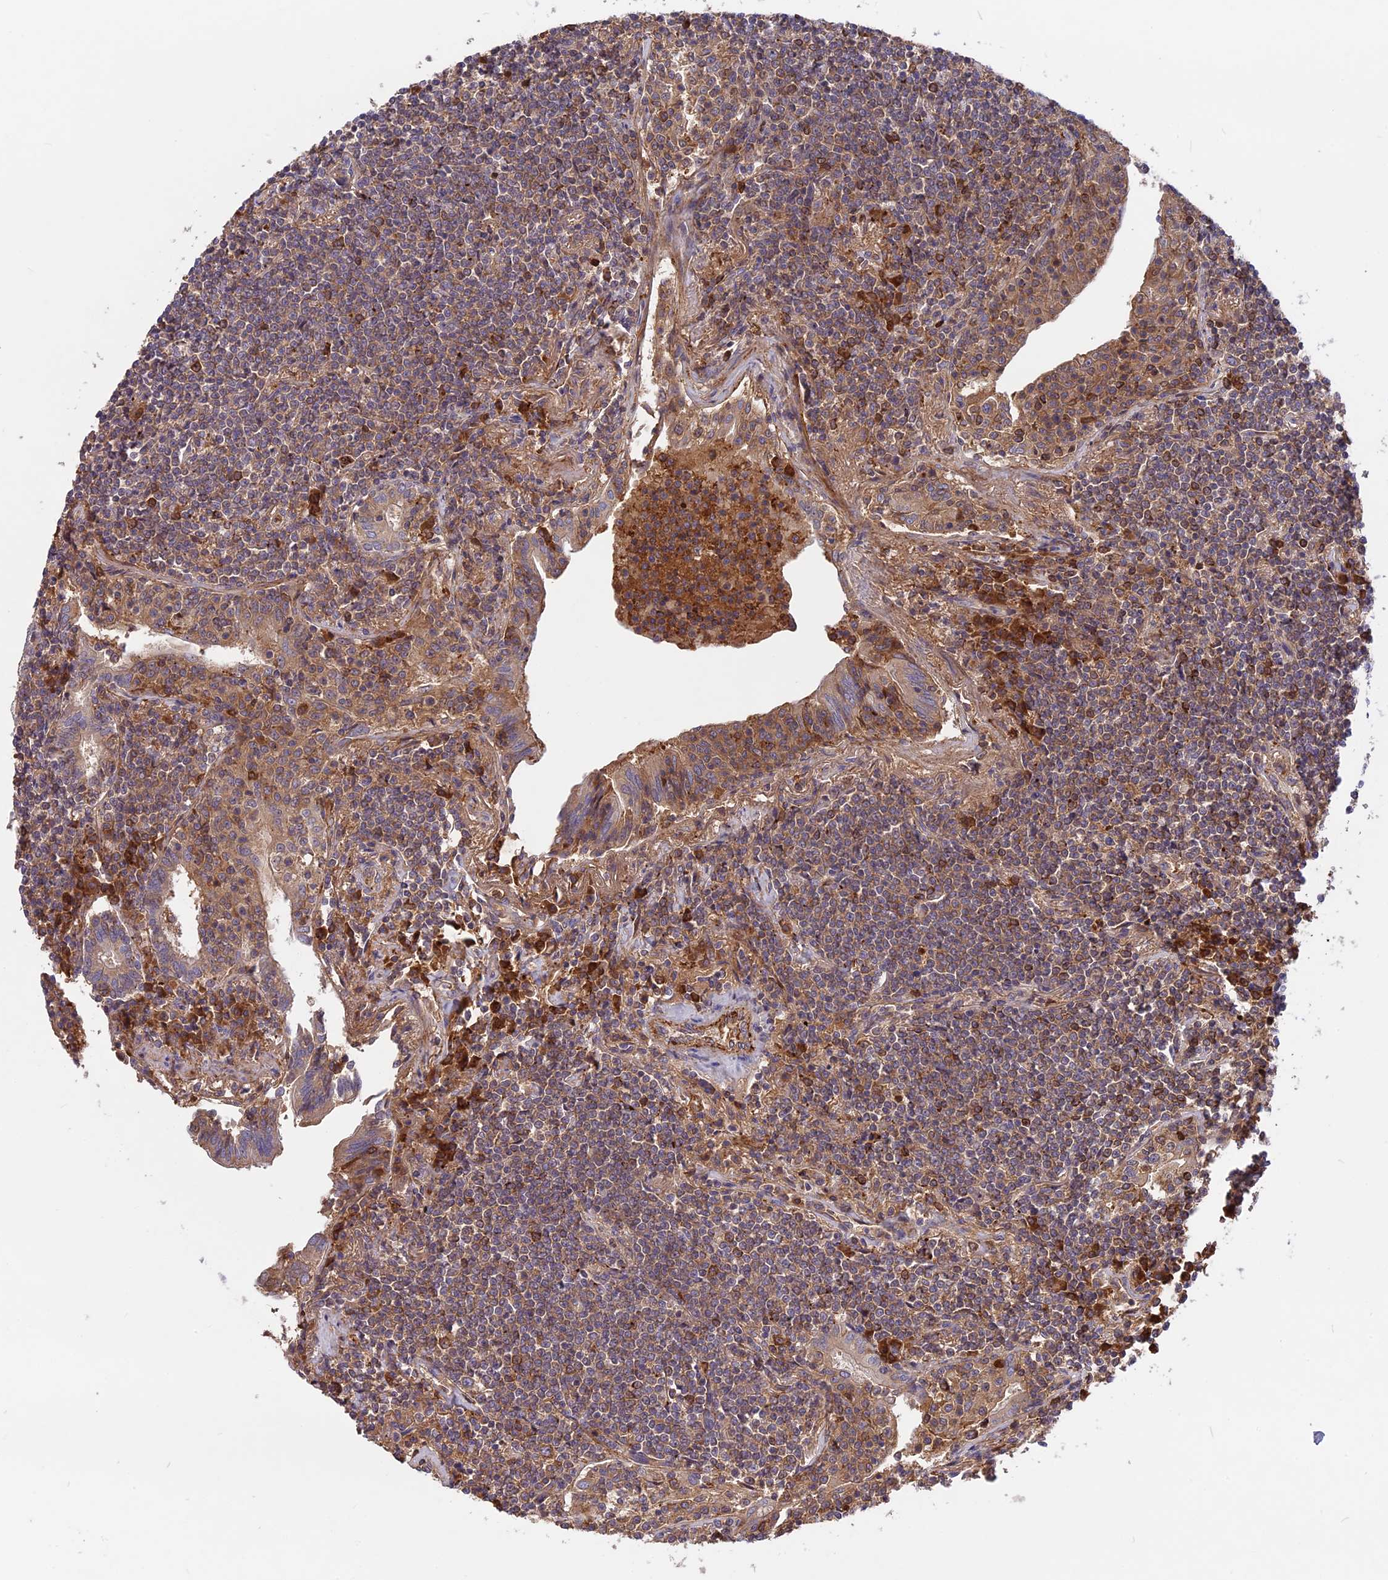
{"staining": {"intensity": "moderate", "quantity": "25%-75%", "location": "cytoplasmic/membranous"}, "tissue": "lymphoma", "cell_type": "Tumor cells", "image_type": "cancer", "snomed": [{"axis": "morphology", "description": "Malignant lymphoma, non-Hodgkin's type, Low grade"}, {"axis": "topography", "description": "Lung"}], "caption": "Approximately 25%-75% of tumor cells in lymphoma exhibit moderate cytoplasmic/membranous protein positivity as visualized by brown immunohistochemical staining.", "gene": "ADO", "patient": {"sex": "female", "age": 71}}